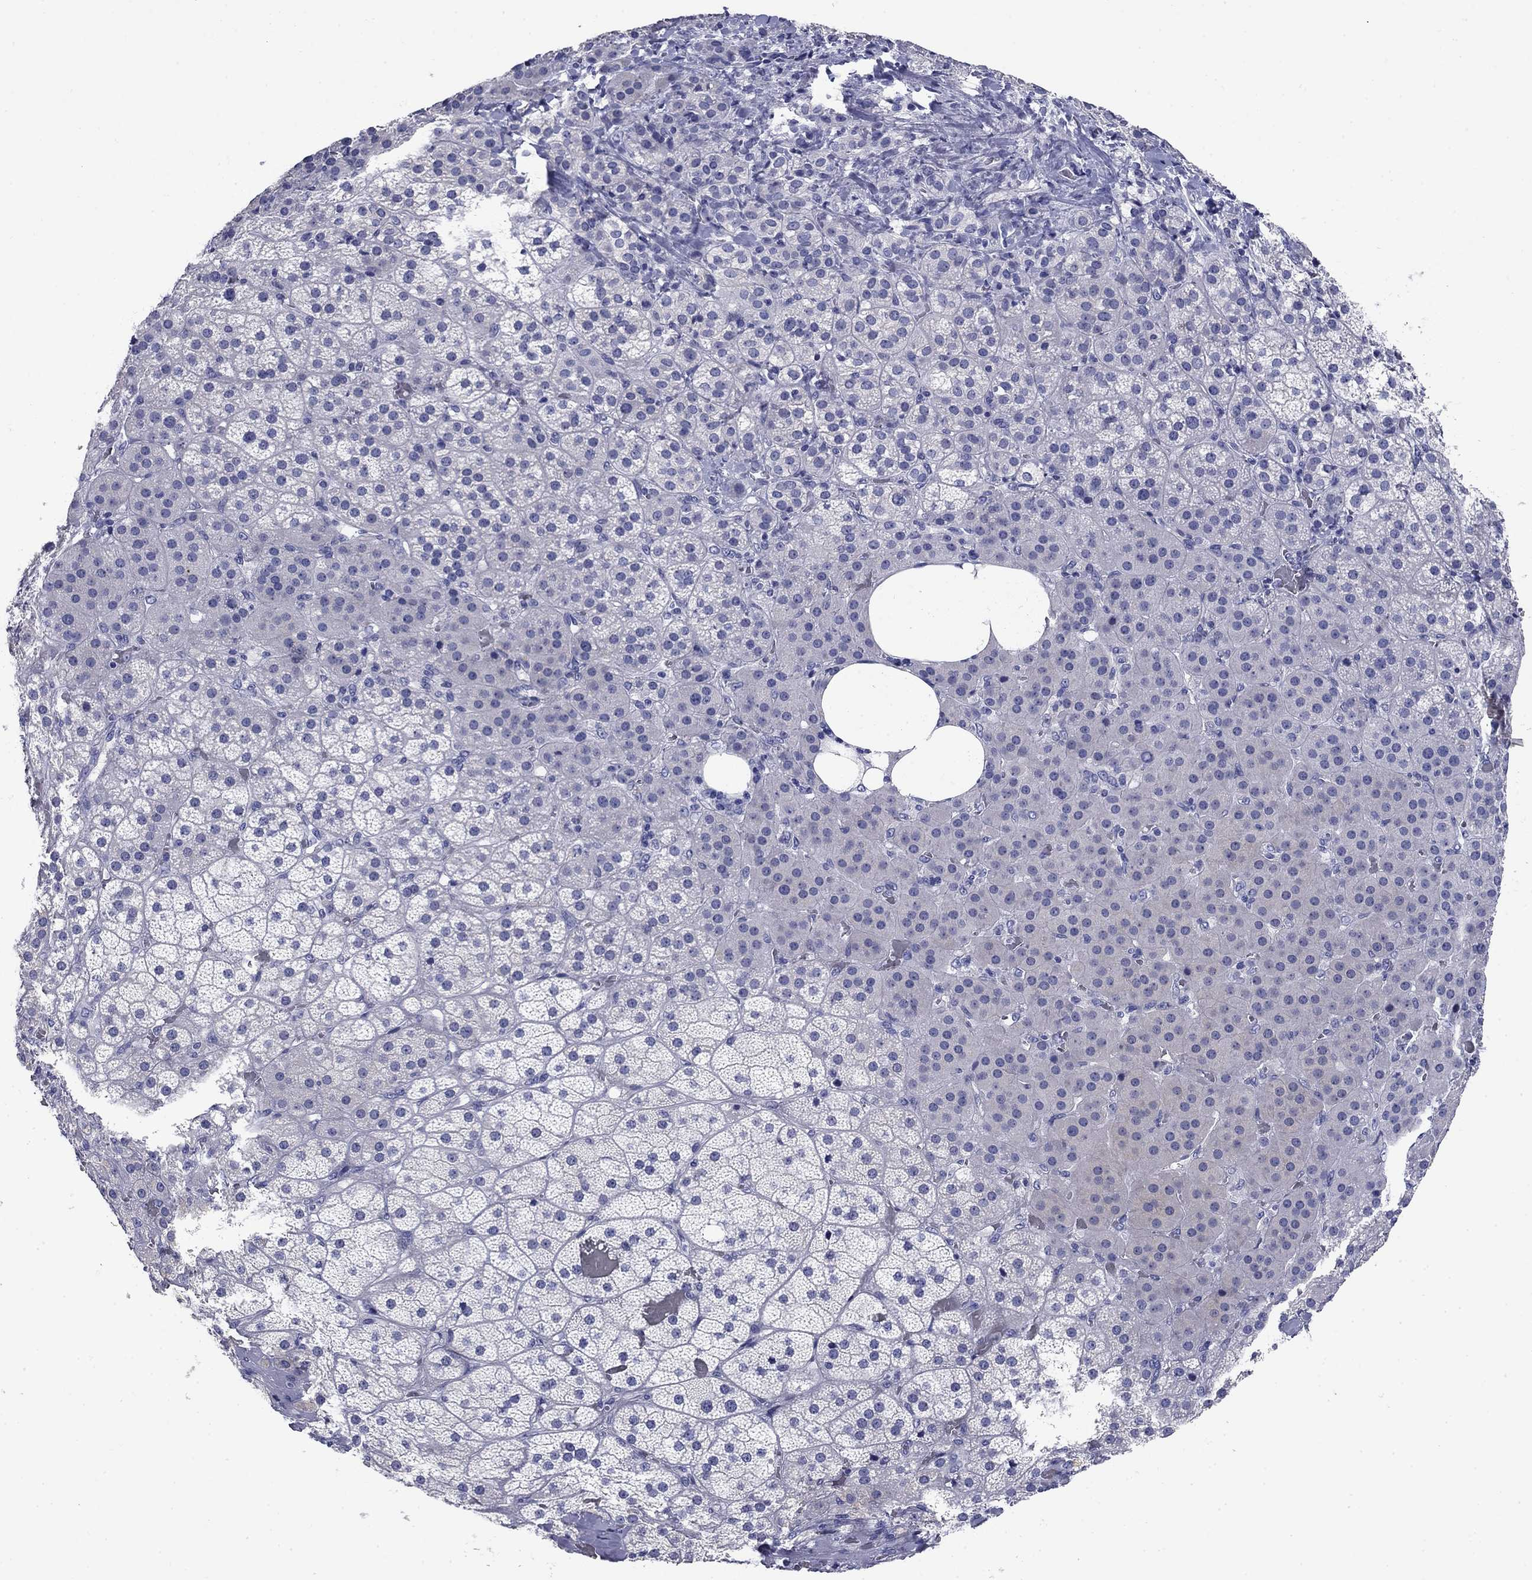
{"staining": {"intensity": "negative", "quantity": "none", "location": "none"}, "tissue": "adrenal gland", "cell_type": "Glandular cells", "image_type": "normal", "snomed": [{"axis": "morphology", "description": "Normal tissue, NOS"}, {"axis": "topography", "description": "Adrenal gland"}], "caption": "This is an IHC image of unremarkable human adrenal gland. There is no staining in glandular cells.", "gene": "PRKCG", "patient": {"sex": "male", "age": 57}}